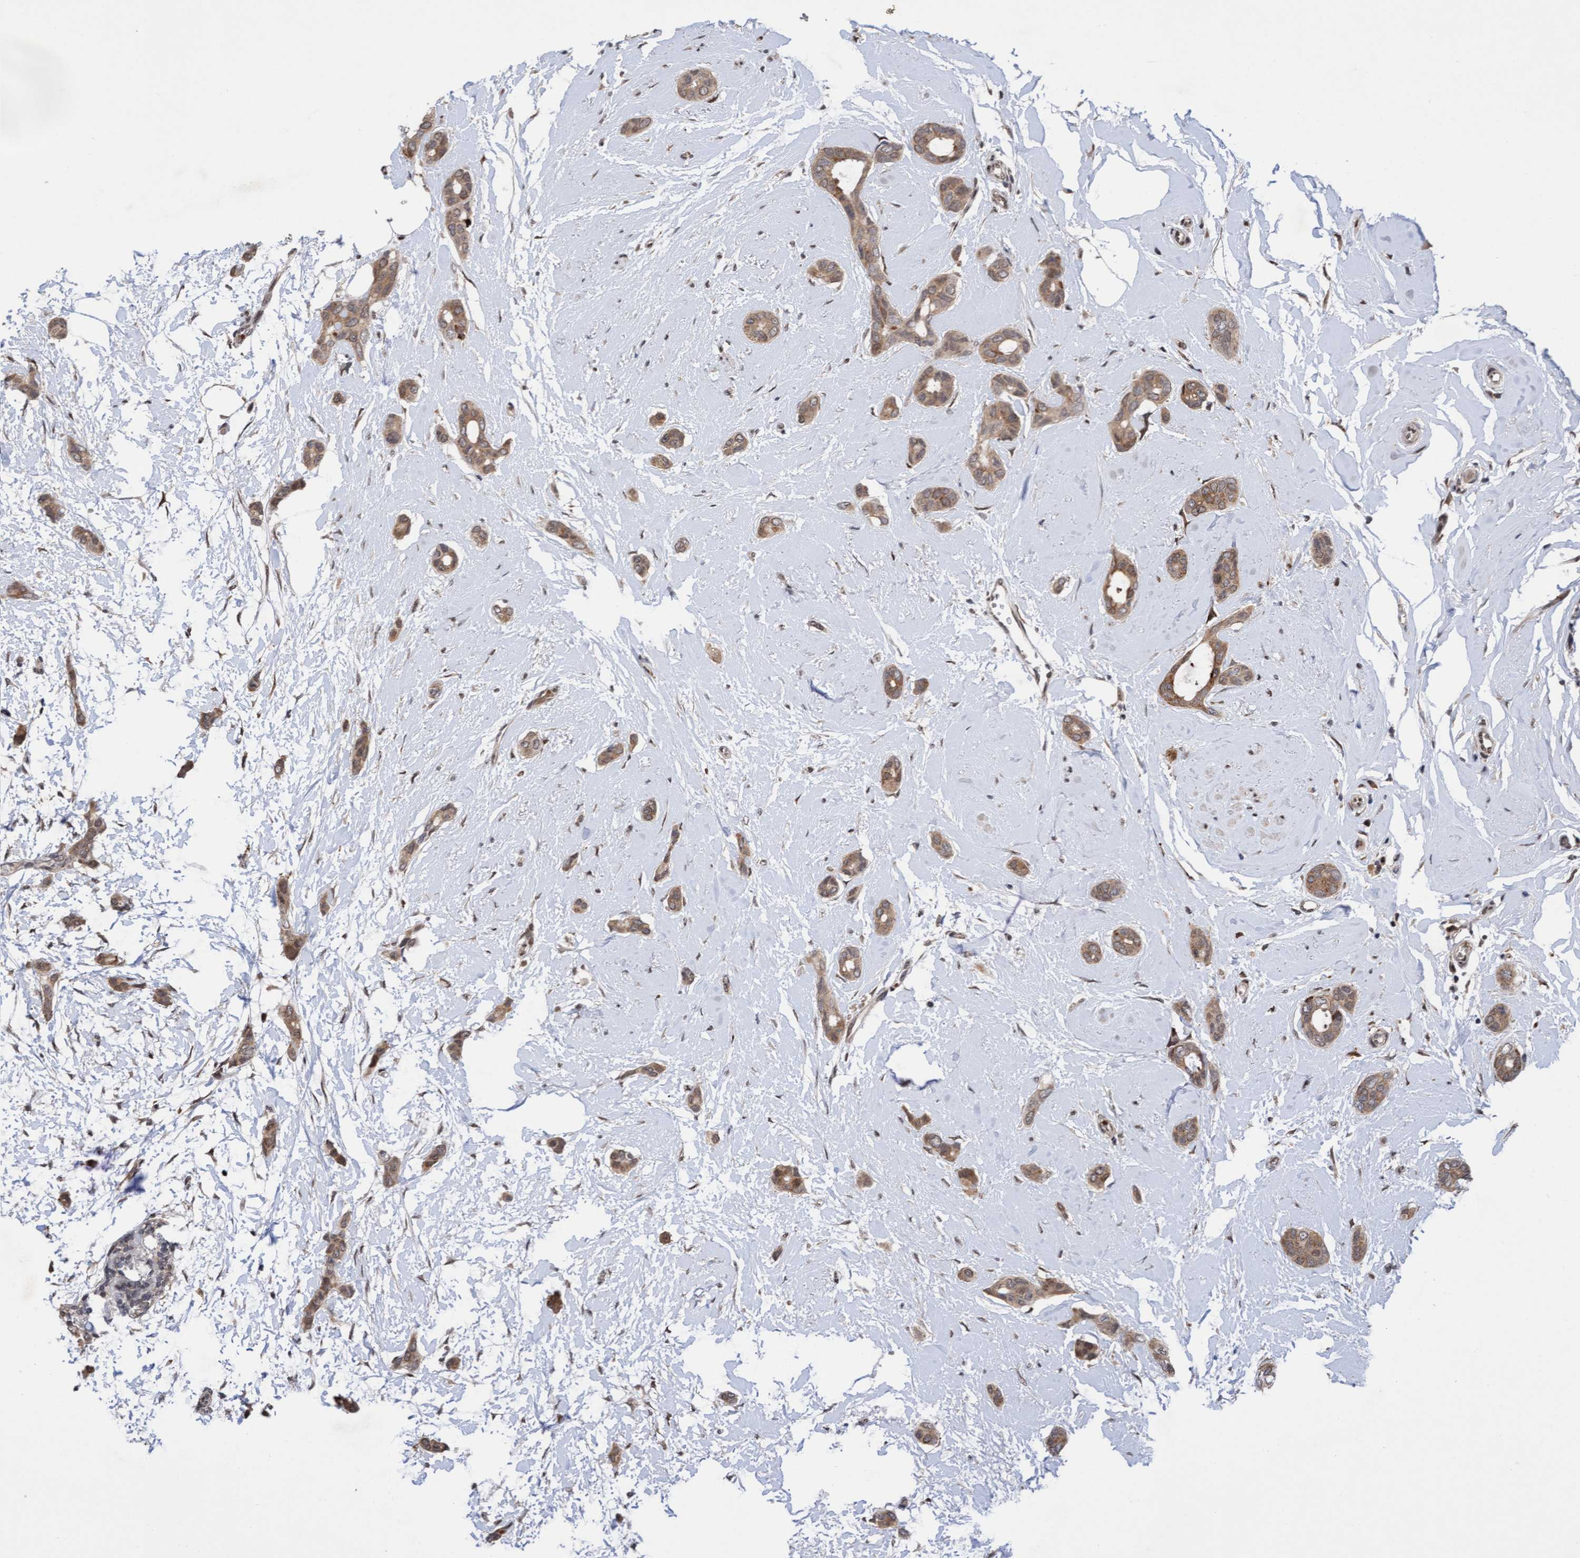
{"staining": {"intensity": "moderate", "quantity": ">75%", "location": "cytoplasmic/membranous,nuclear"}, "tissue": "breast cancer", "cell_type": "Tumor cells", "image_type": "cancer", "snomed": [{"axis": "morphology", "description": "Duct carcinoma"}, {"axis": "topography", "description": "Breast"}], "caption": "High-magnification brightfield microscopy of breast cancer stained with DAB (3,3'-diaminobenzidine) (brown) and counterstained with hematoxylin (blue). tumor cells exhibit moderate cytoplasmic/membranous and nuclear positivity is identified in approximately>75% of cells.", "gene": "TANC2", "patient": {"sex": "female", "age": 55}}